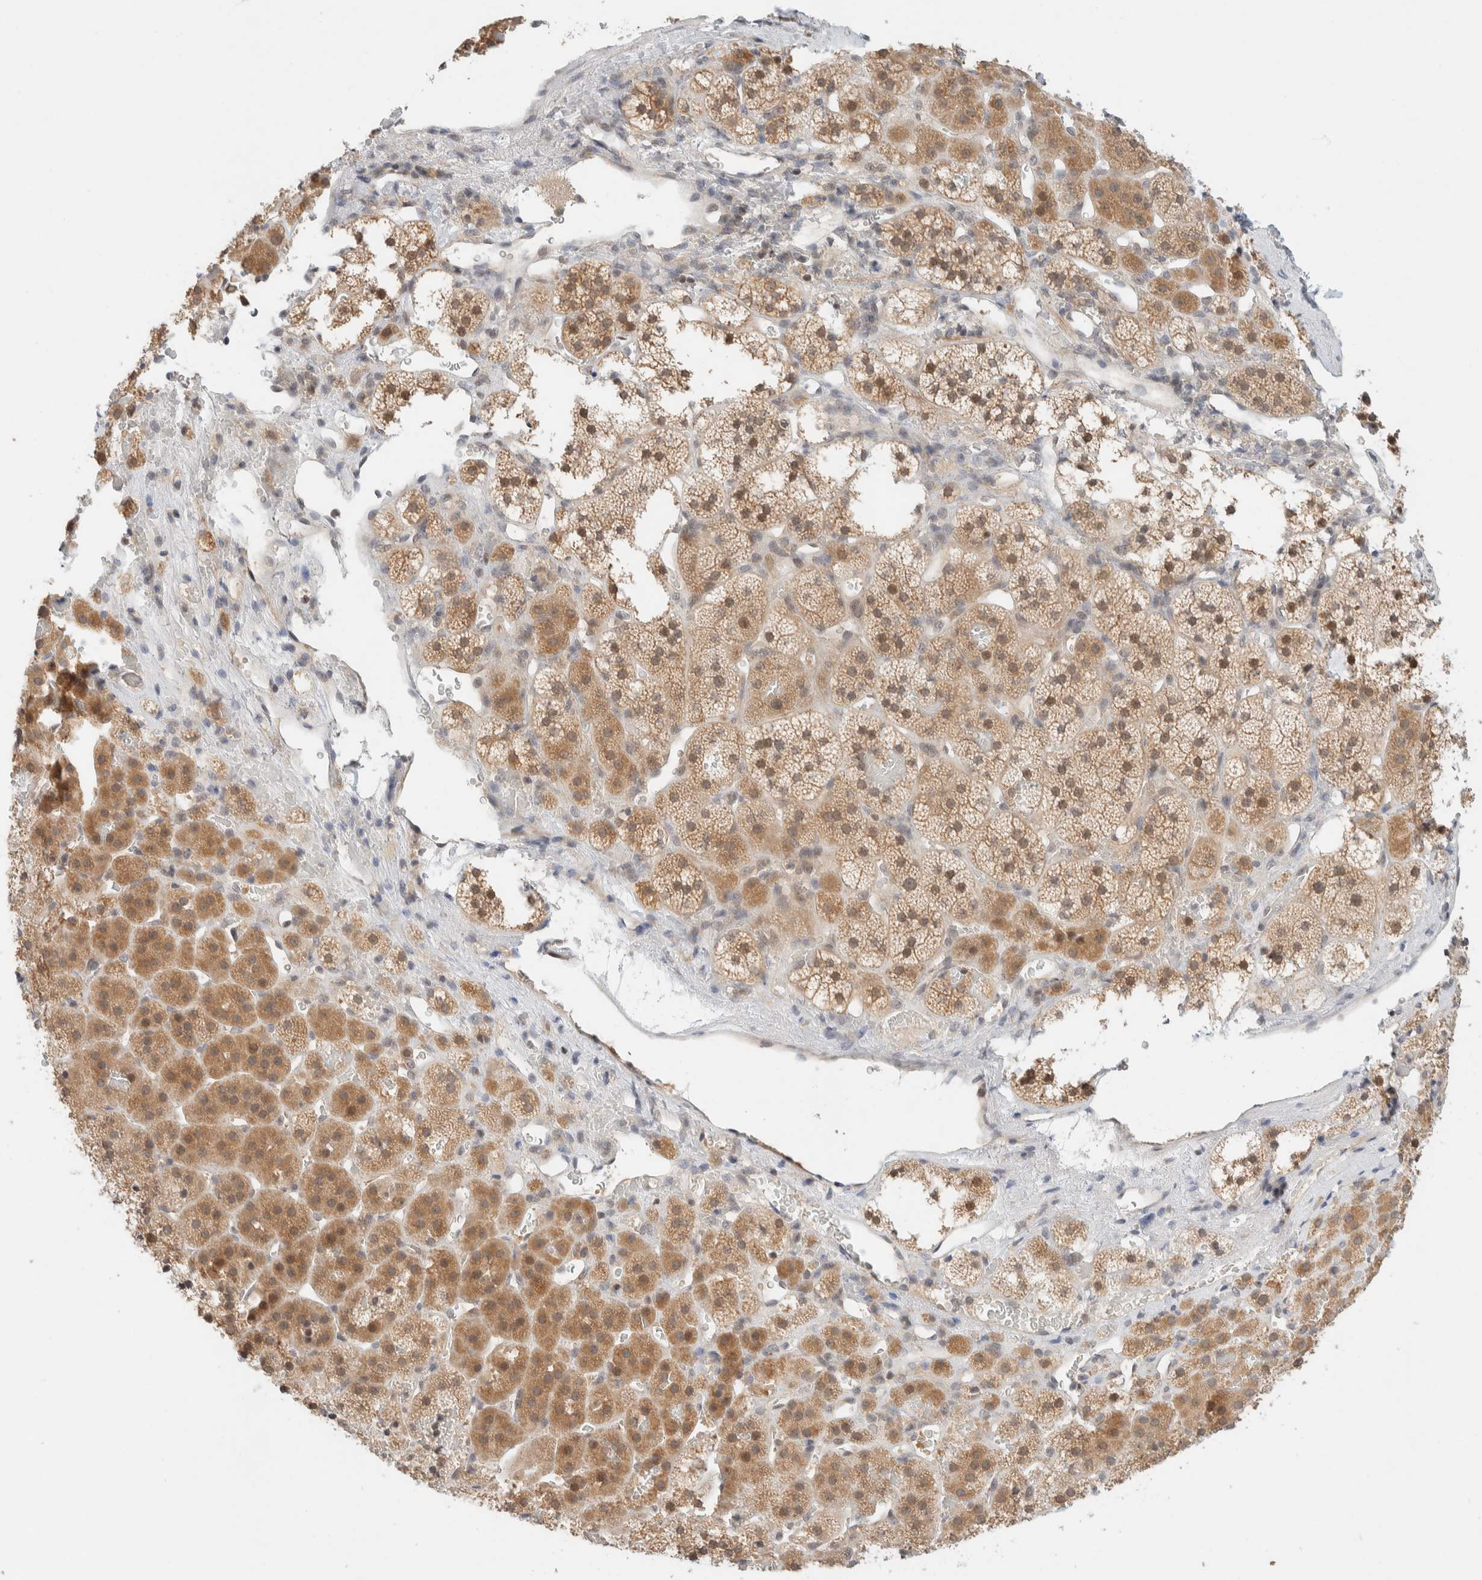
{"staining": {"intensity": "moderate", "quantity": ">75%", "location": "cytoplasmic/membranous"}, "tissue": "adrenal gland", "cell_type": "Glandular cells", "image_type": "normal", "snomed": [{"axis": "morphology", "description": "Normal tissue, NOS"}, {"axis": "topography", "description": "Adrenal gland"}], "caption": "A brown stain labels moderate cytoplasmic/membranous positivity of a protein in glandular cells of unremarkable adrenal gland. (DAB = brown stain, brightfield microscopy at high magnification).", "gene": "C8orf76", "patient": {"sex": "female", "age": 44}}